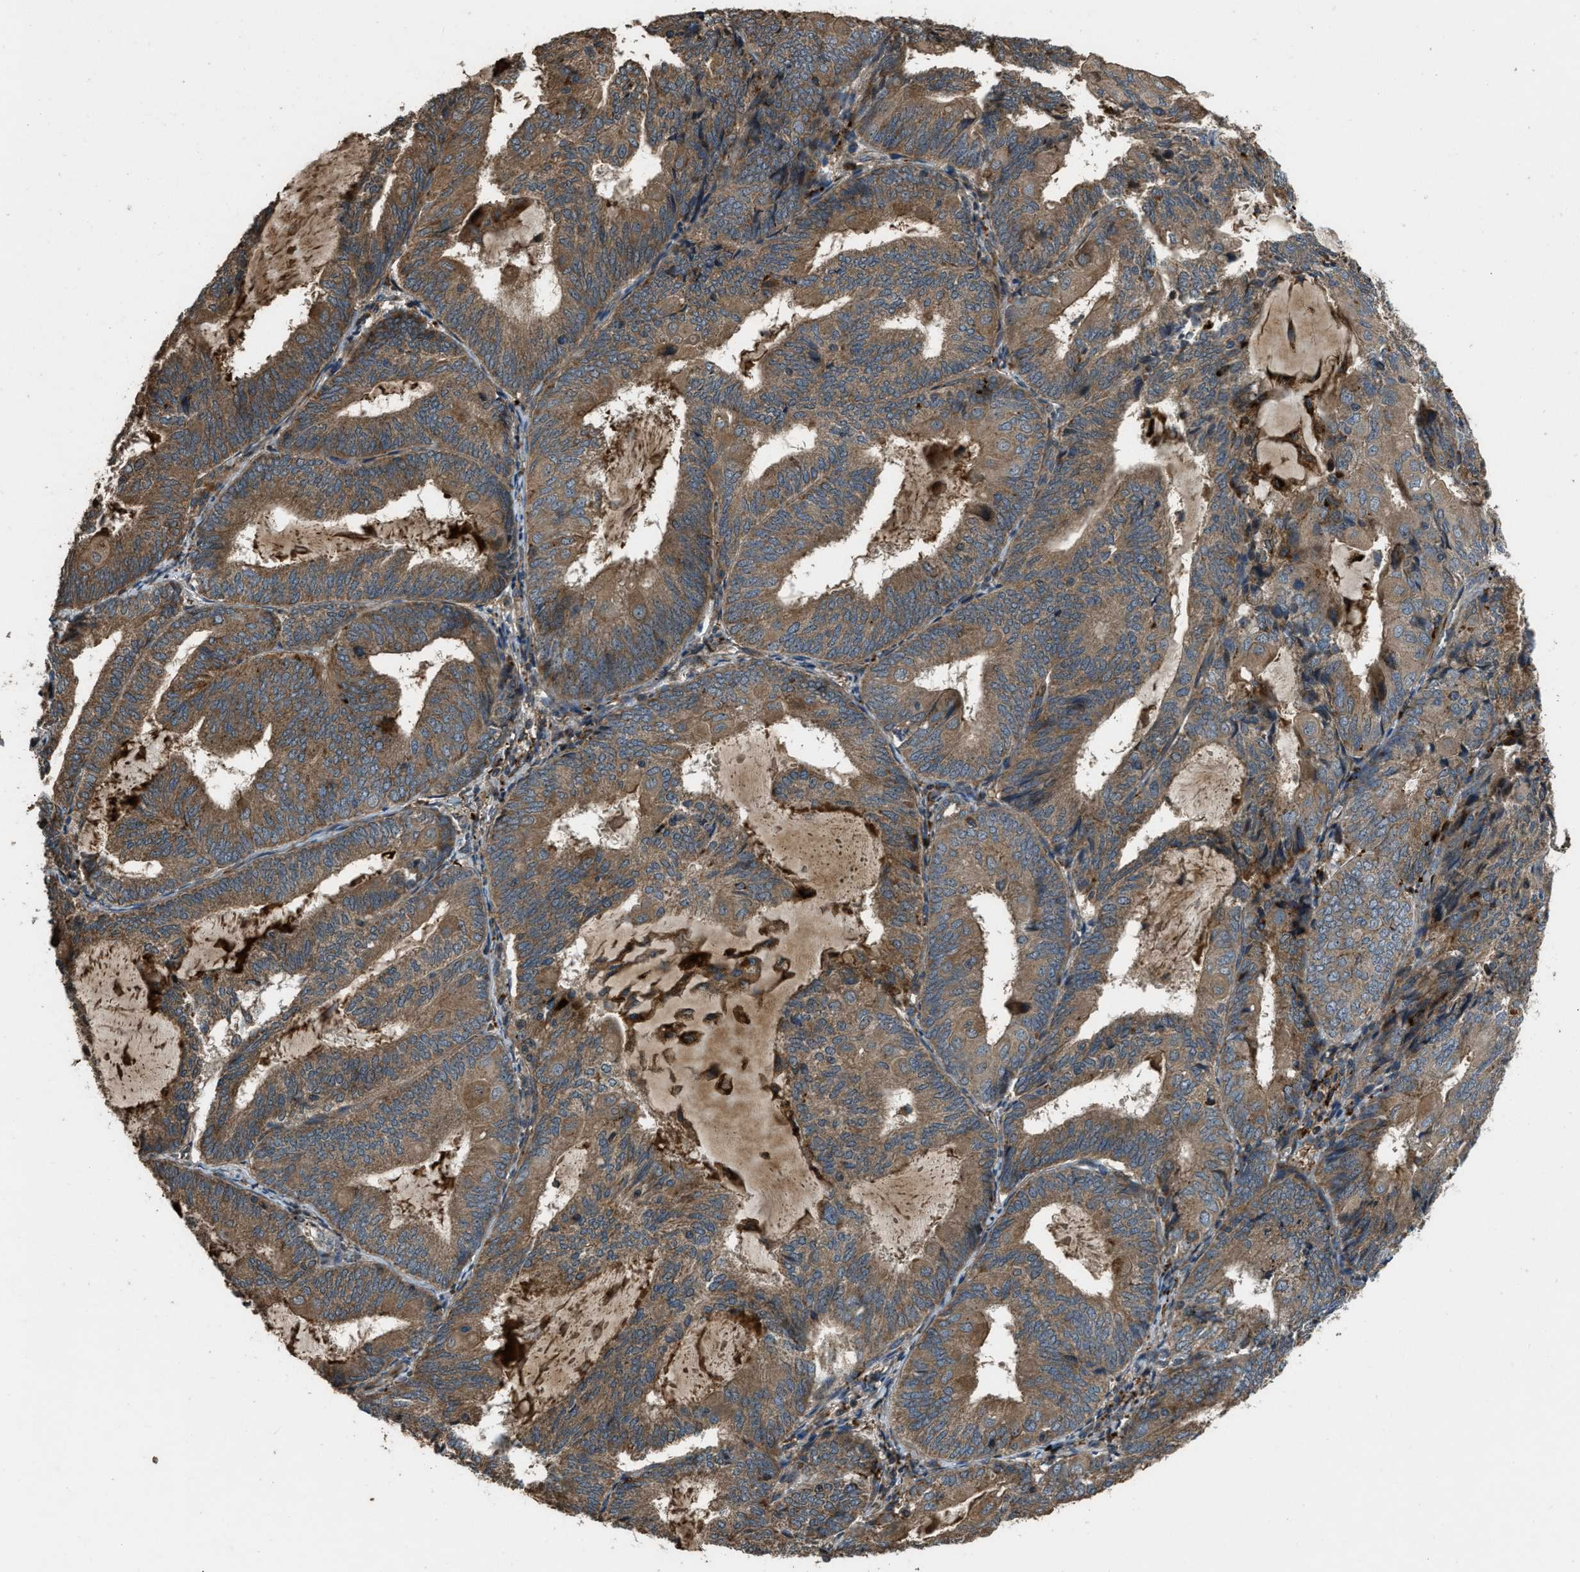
{"staining": {"intensity": "moderate", "quantity": ">75%", "location": "cytoplasmic/membranous"}, "tissue": "endometrial cancer", "cell_type": "Tumor cells", "image_type": "cancer", "snomed": [{"axis": "morphology", "description": "Adenocarcinoma, NOS"}, {"axis": "topography", "description": "Endometrium"}], "caption": "Tumor cells display medium levels of moderate cytoplasmic/membranous positivity in approximately >75% of cells in endometrial cancer.", "gene": "GGH", "patient": {"sex": "female", "age": 81}}